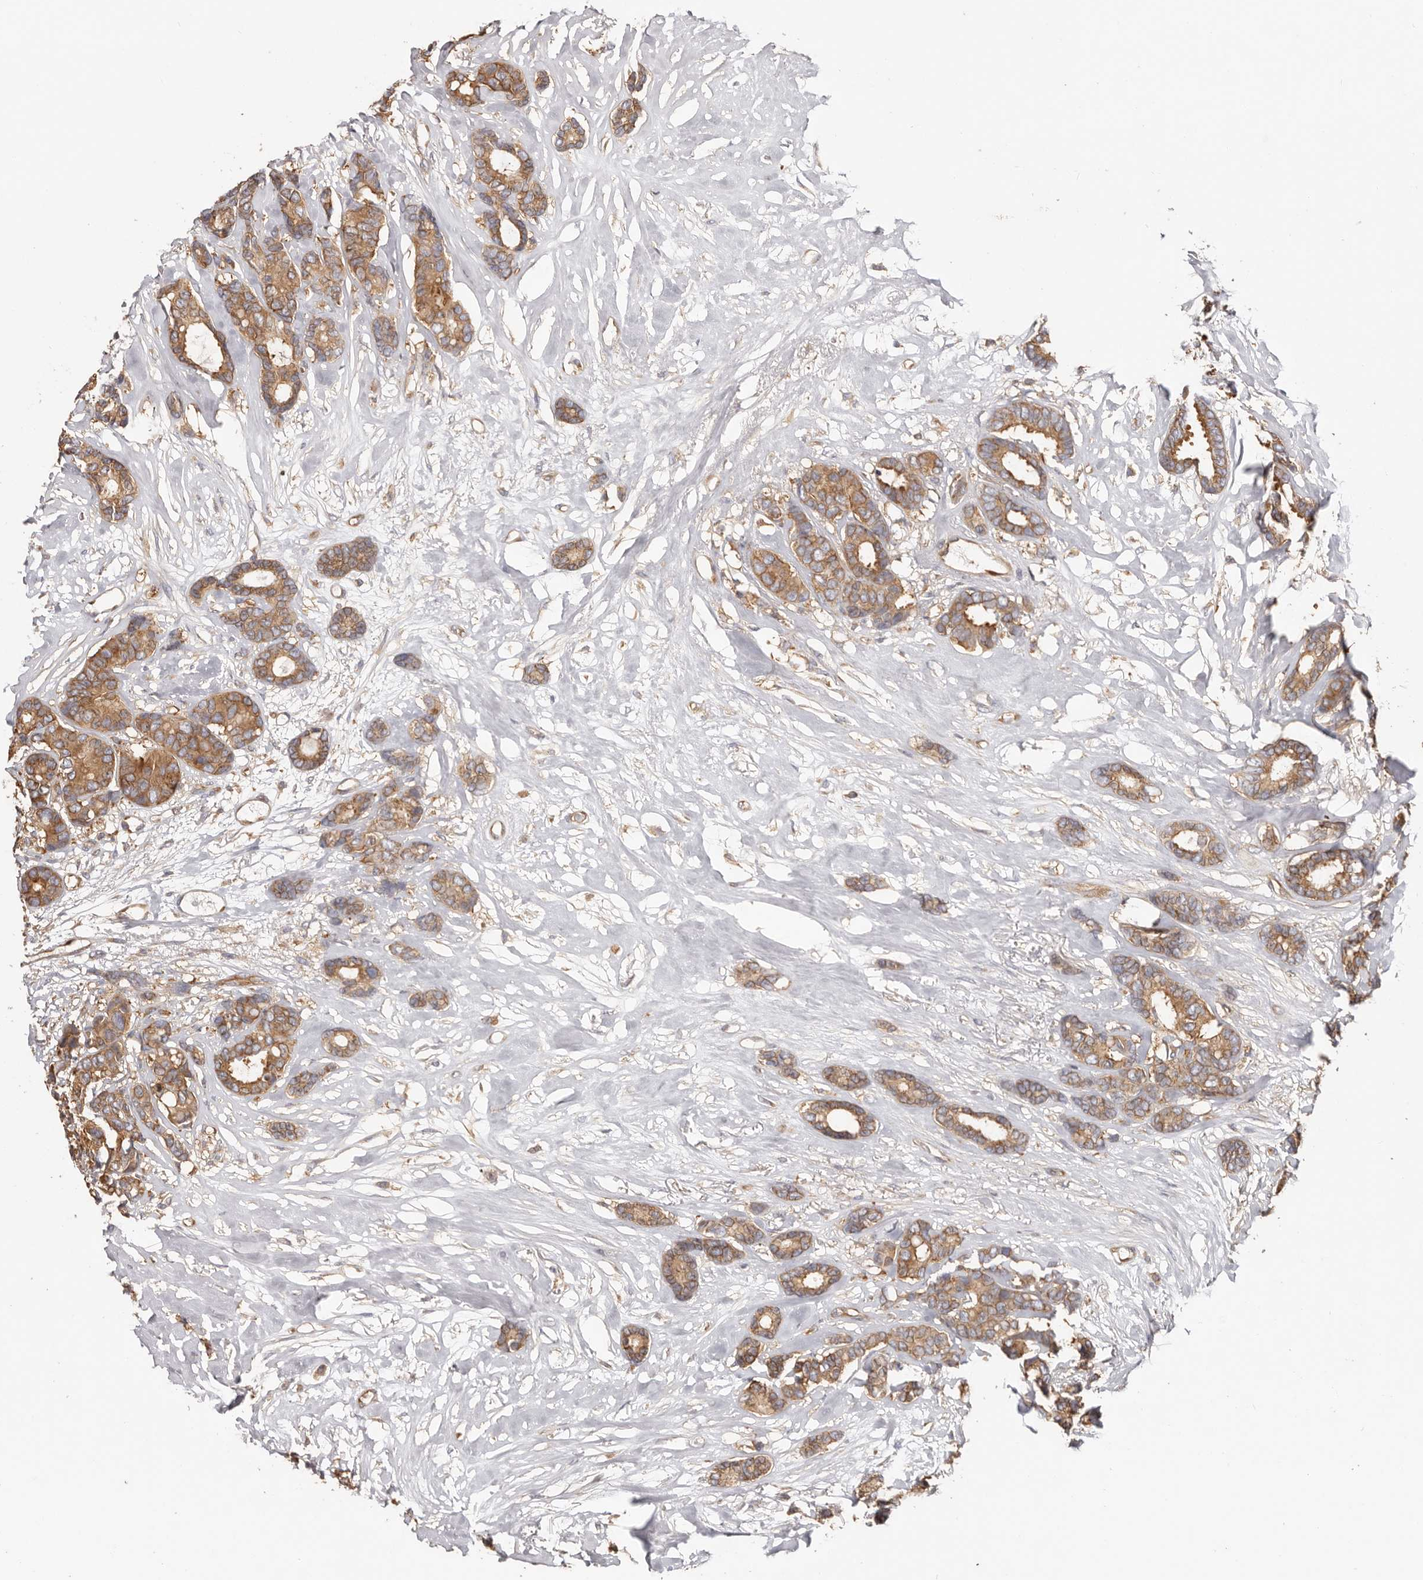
{"staining": {"intensity": "moderate", "quantity": ">75%", "location": "cytoplasmic/membranous"}, "tissue": "breast cancer", "cell_type": "Tumor cells", "image_type": "cancer", "snomed": [{"axis": "morphology", "description": "Duct carcinoma"}, {"axis": "topography", "description": "Breast"}], "caption": "Immunohistochemical staining of human breast cancer (infiltrating ductal carcinoma) reveals moderate cytoplasmic/membranous protein expression in about >75% of tumor cells. Immunohistochemistry stains the protein in brown and the nuclei are stained blue.", "gene": "EPRS1", "patient": {"sex": "female", "age": 87}}